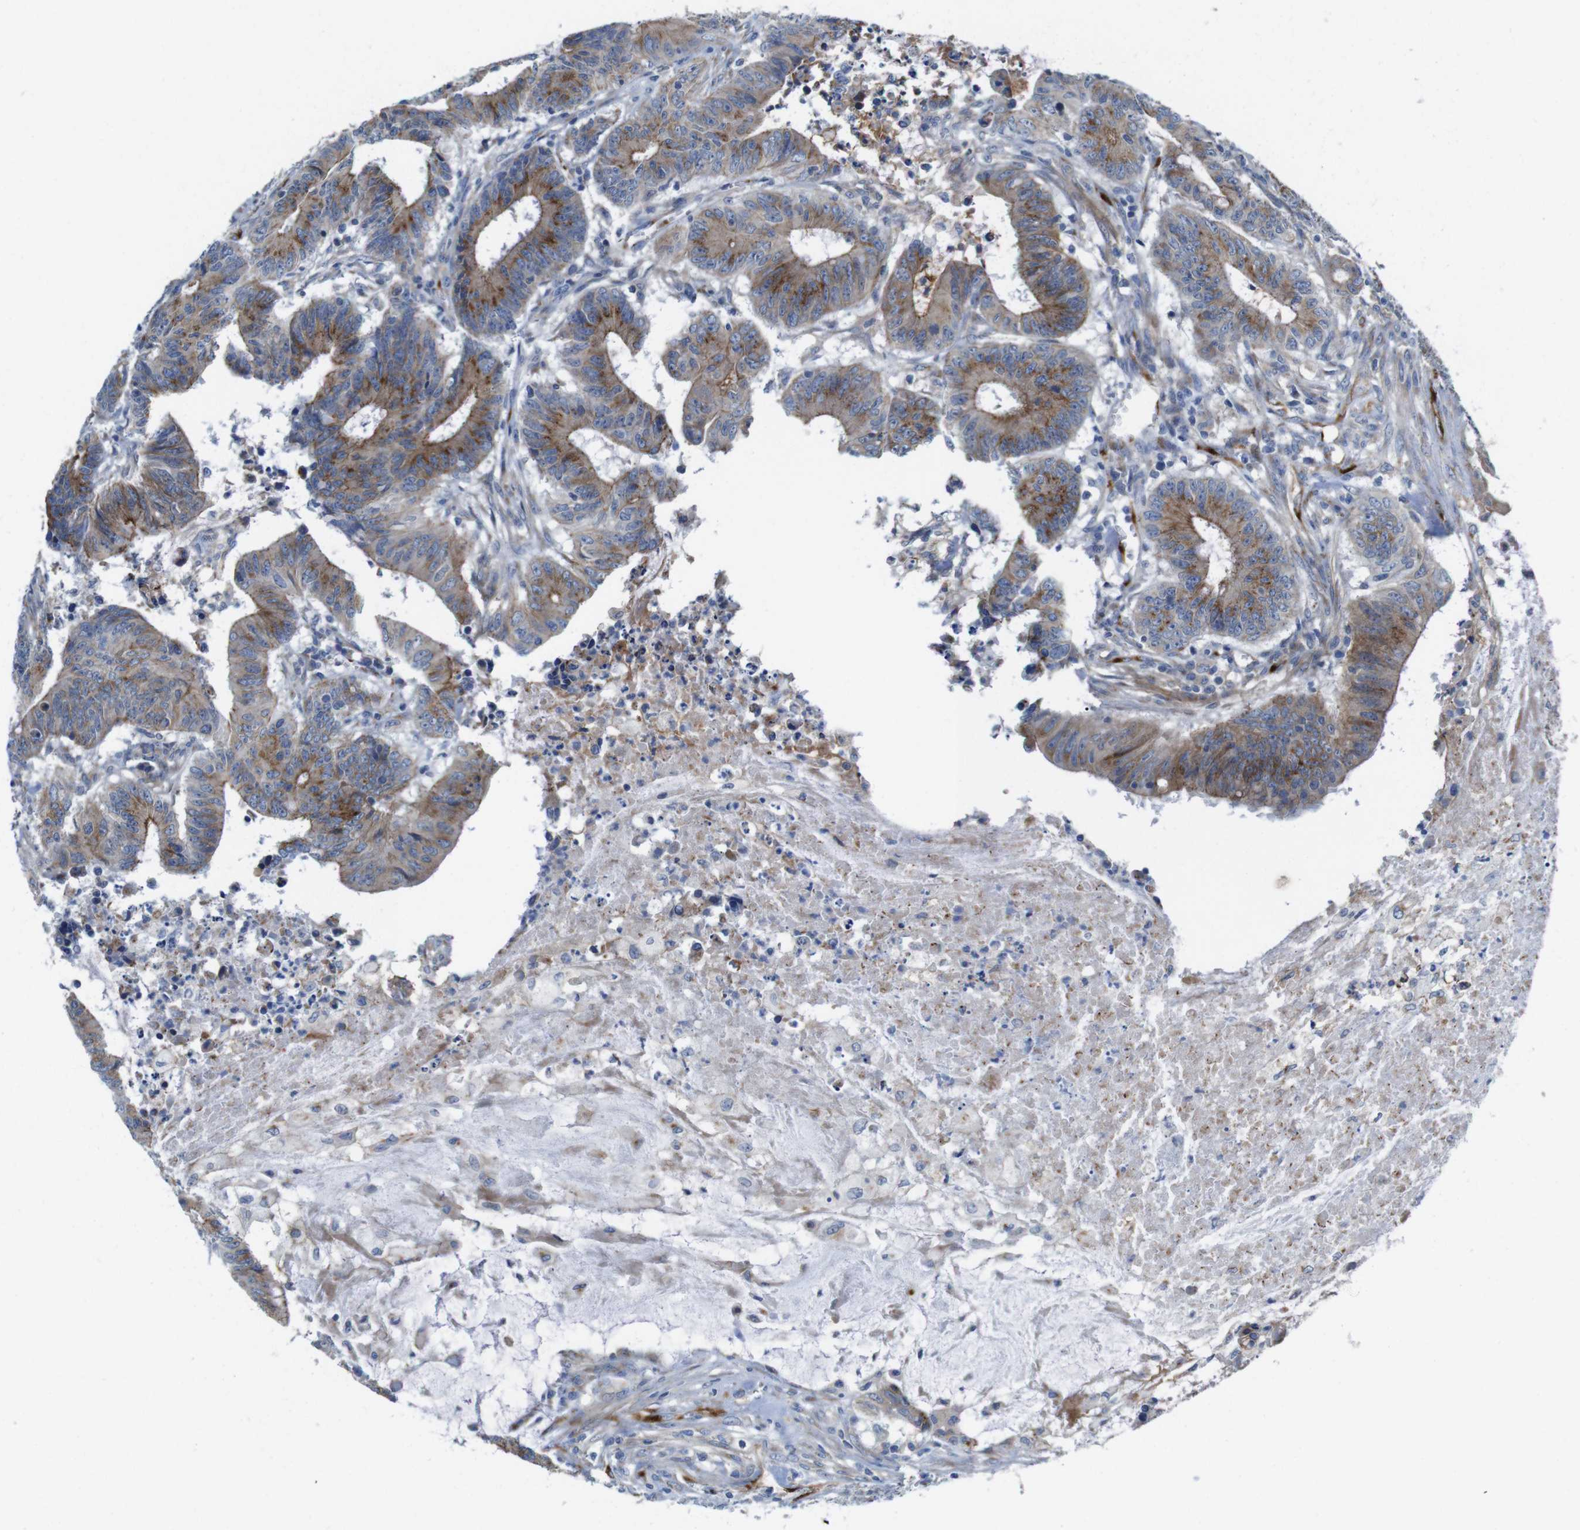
{"staining": {"intensity": "moderate", "quantity": ">75%", "location": "cytoplasmic/membranous"}, "tissue": "colorectal cancer", "cell_type": "Tumor cells", "image_type": "cancer", "snomed": [{"axis": "morphology", "description": "Adenocarcinoma, NOS"}, {"axis": "topography", "description": "Colon"}], "caption": "Protein expression analysis of adenocarcinoma (colorectal) shows moderate cytoplasmic/membranous positivity in approximately >75% of tumor cells.", "gene": "EFCAB14", "patient": {"sex": "male", "age": 45}}